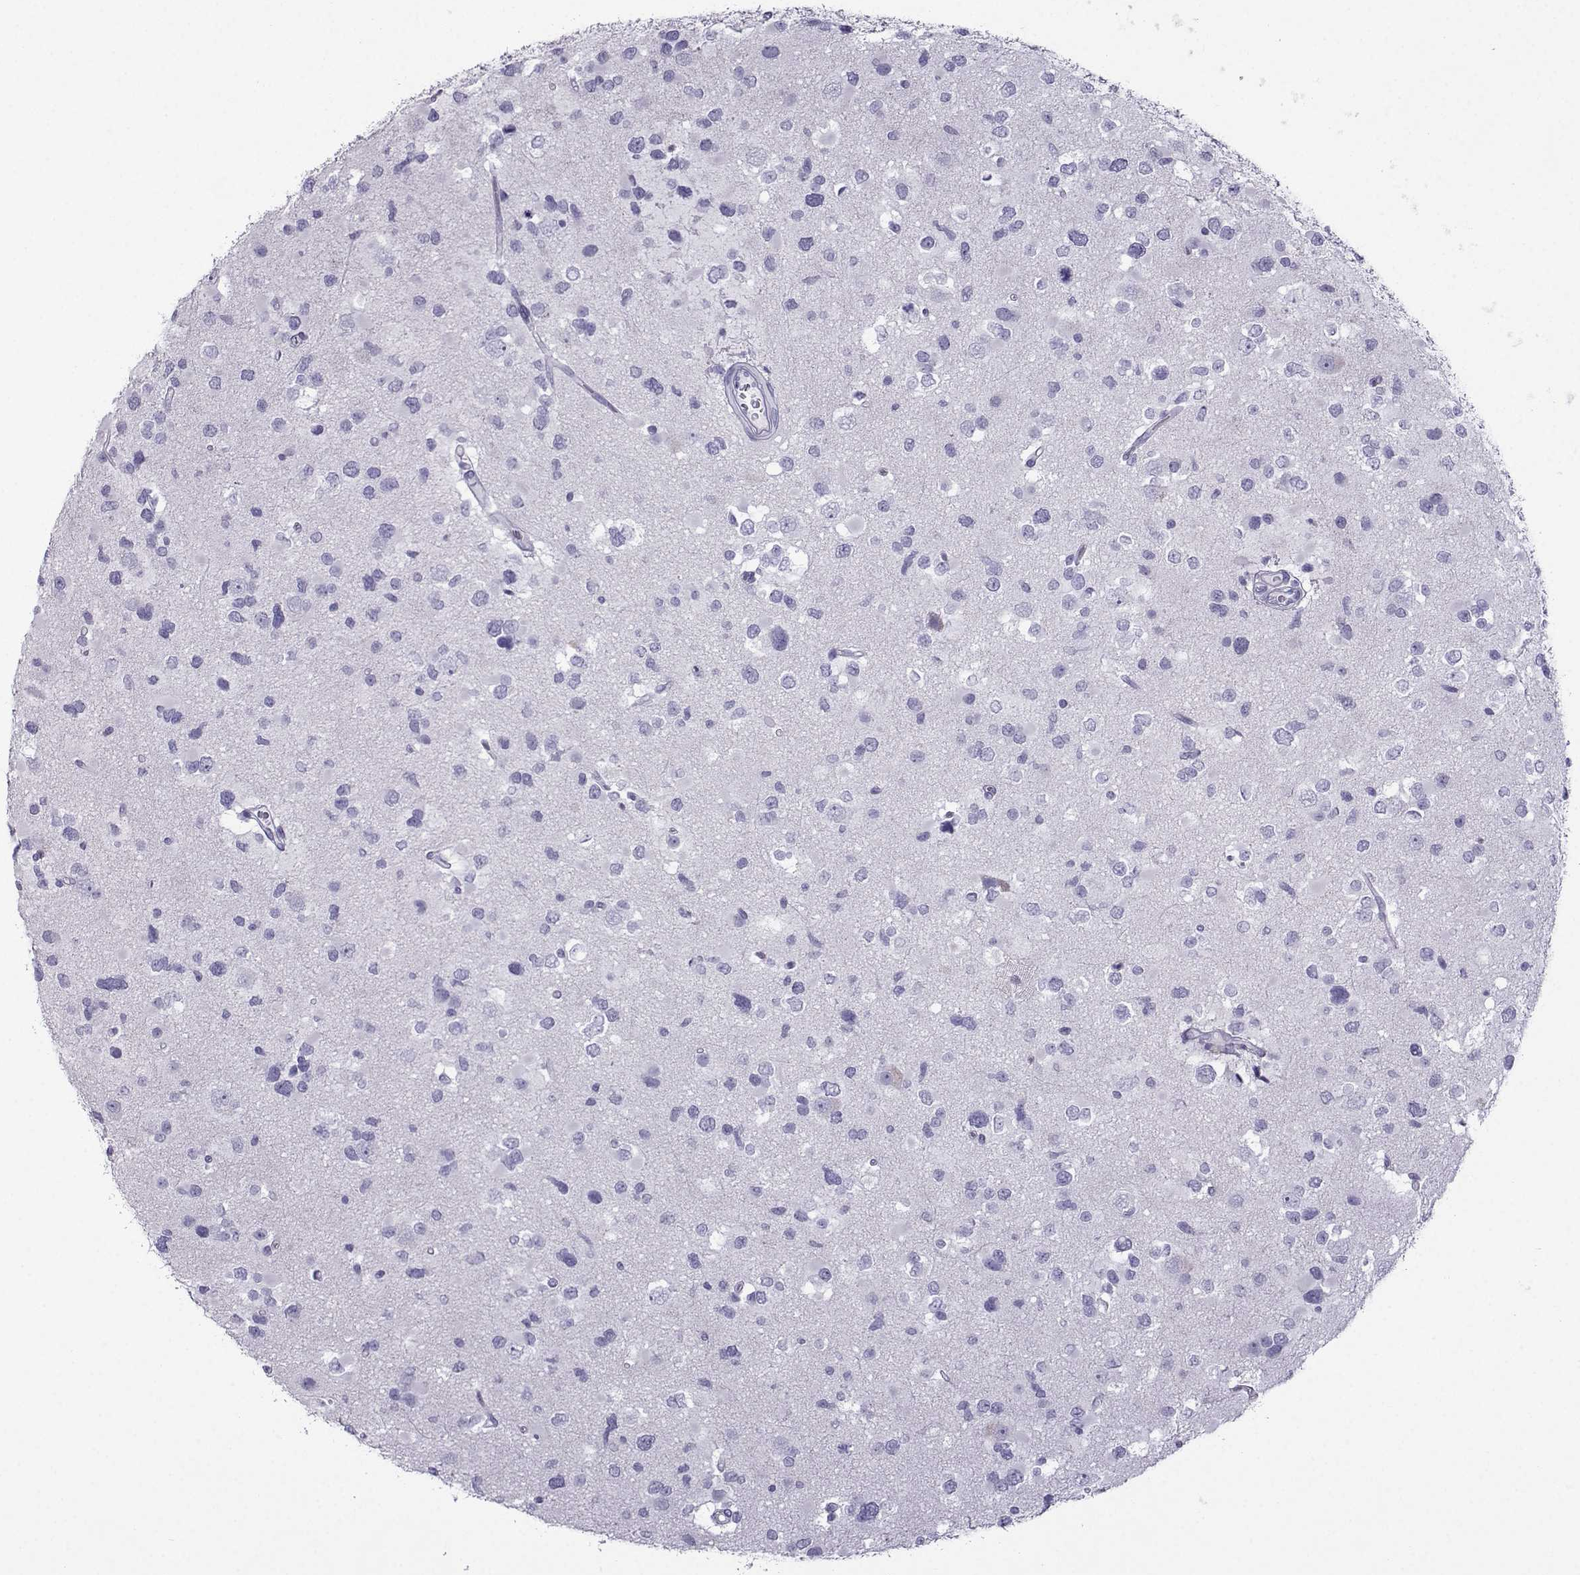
{"staining": {"intensity": "negative", "quantity": "none", "location": "none"}, "tissue": "glioma", "cell_type": "Tumor cells", "image_type": "cancer", "snomed": [{"axis": "morphology", "description": "Glioma, malignant, Low grade"}, {"axis": "topography", "description": "Brain"}], "caption": "Low-grade glioma (malignant) stained for a protein using IHC displays no expression tumor cells.", "gene": "CRYBB1", "patient": {"sex": "female", "age": 32}}